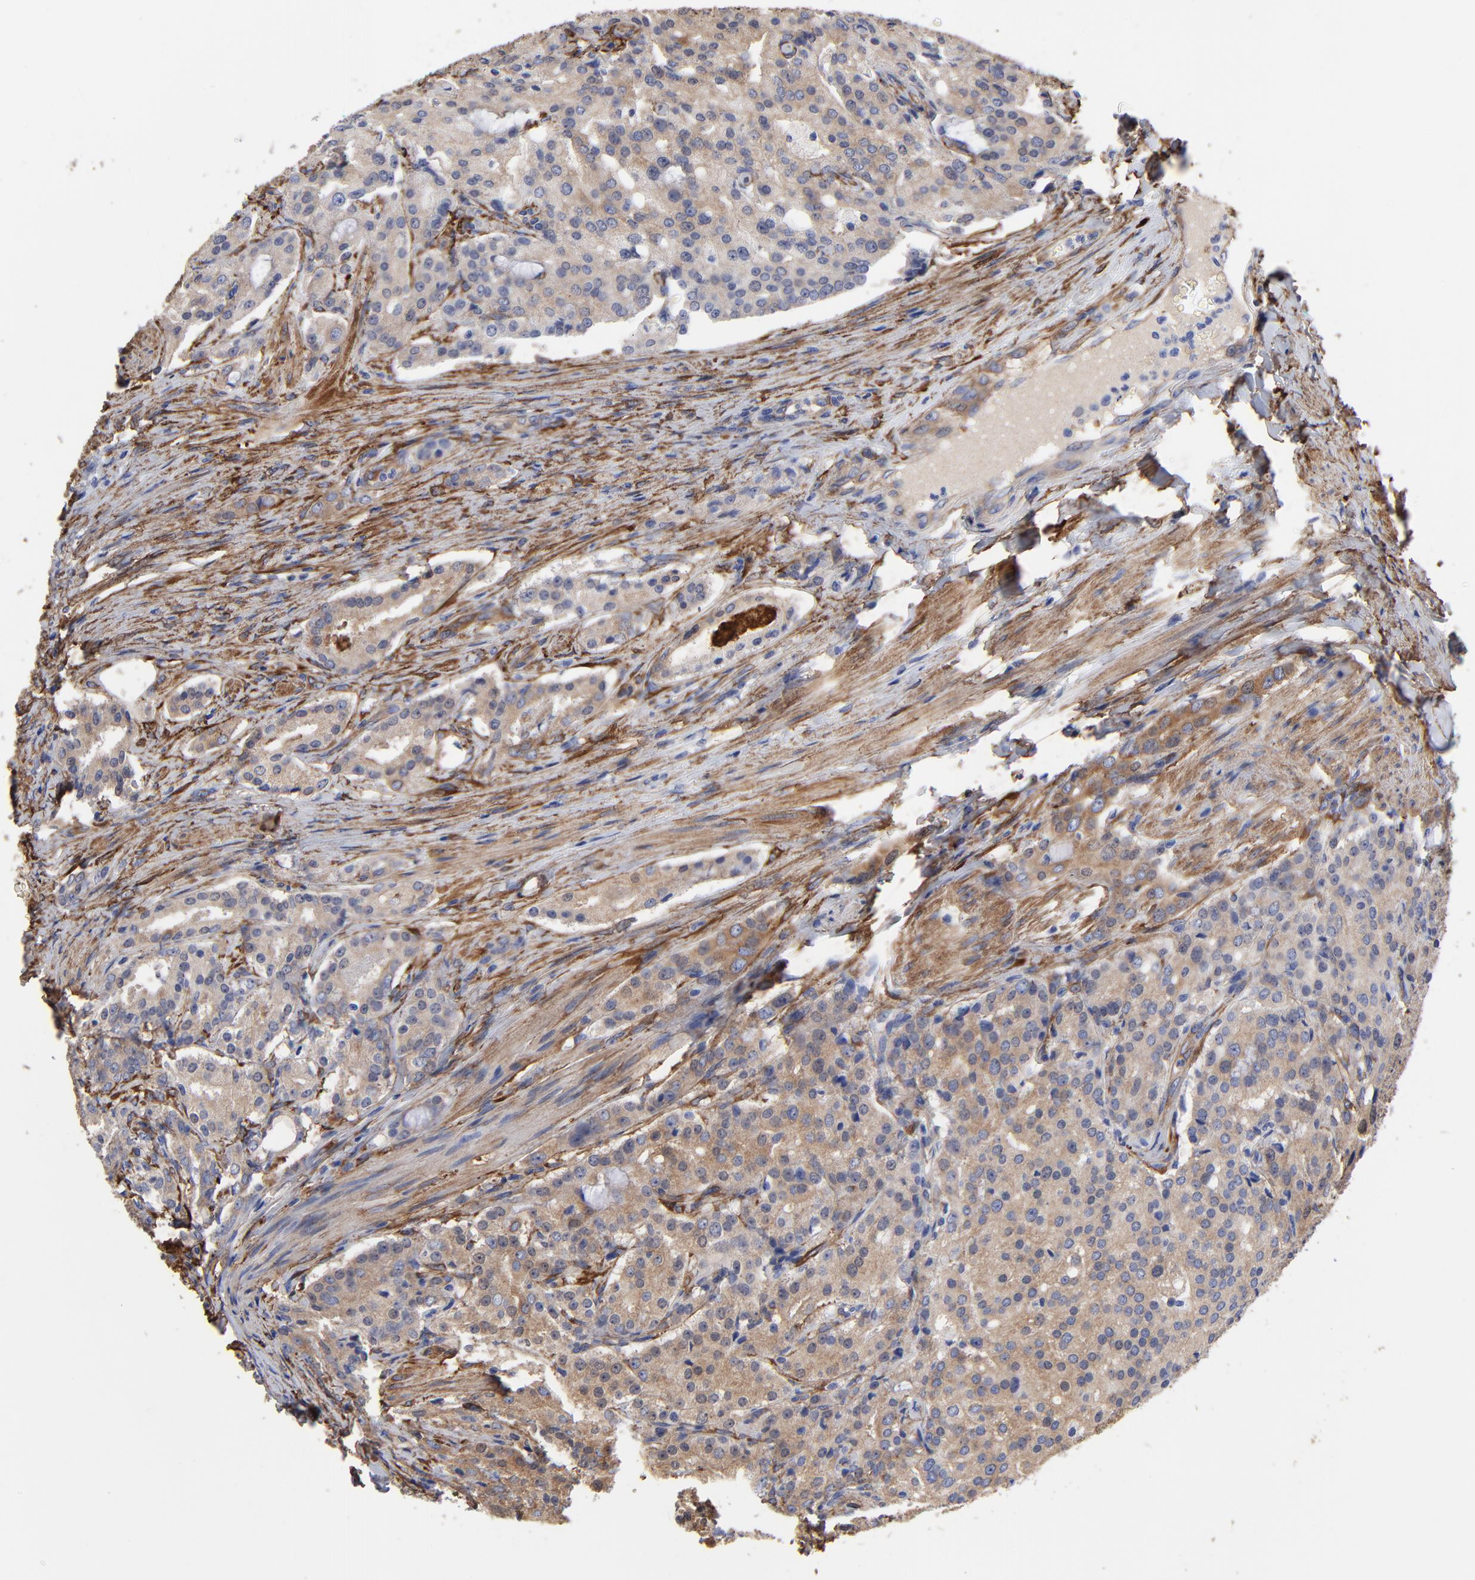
{"staining": {"intensity": "moderate", "quantity": ">75%", "location": "cytoplasmic/membranous"}, "tissue": "prostate cancer", "cell_type": "Tumor cells", "image_type": "cancer", "snomed": [{"axis": "morphology", "description": "Adenocarcinoma, Medium grade"}, {"axis": "topography", "description": "Prostate"}], "caption": "Moderate cytoplasmic/membranous positivity is appreciated in about >75% of tumor cells in medium-grade adenocarcinoma (prostate).", "gene": "CILP", "patient": {"sex": "male", "age": 72}}